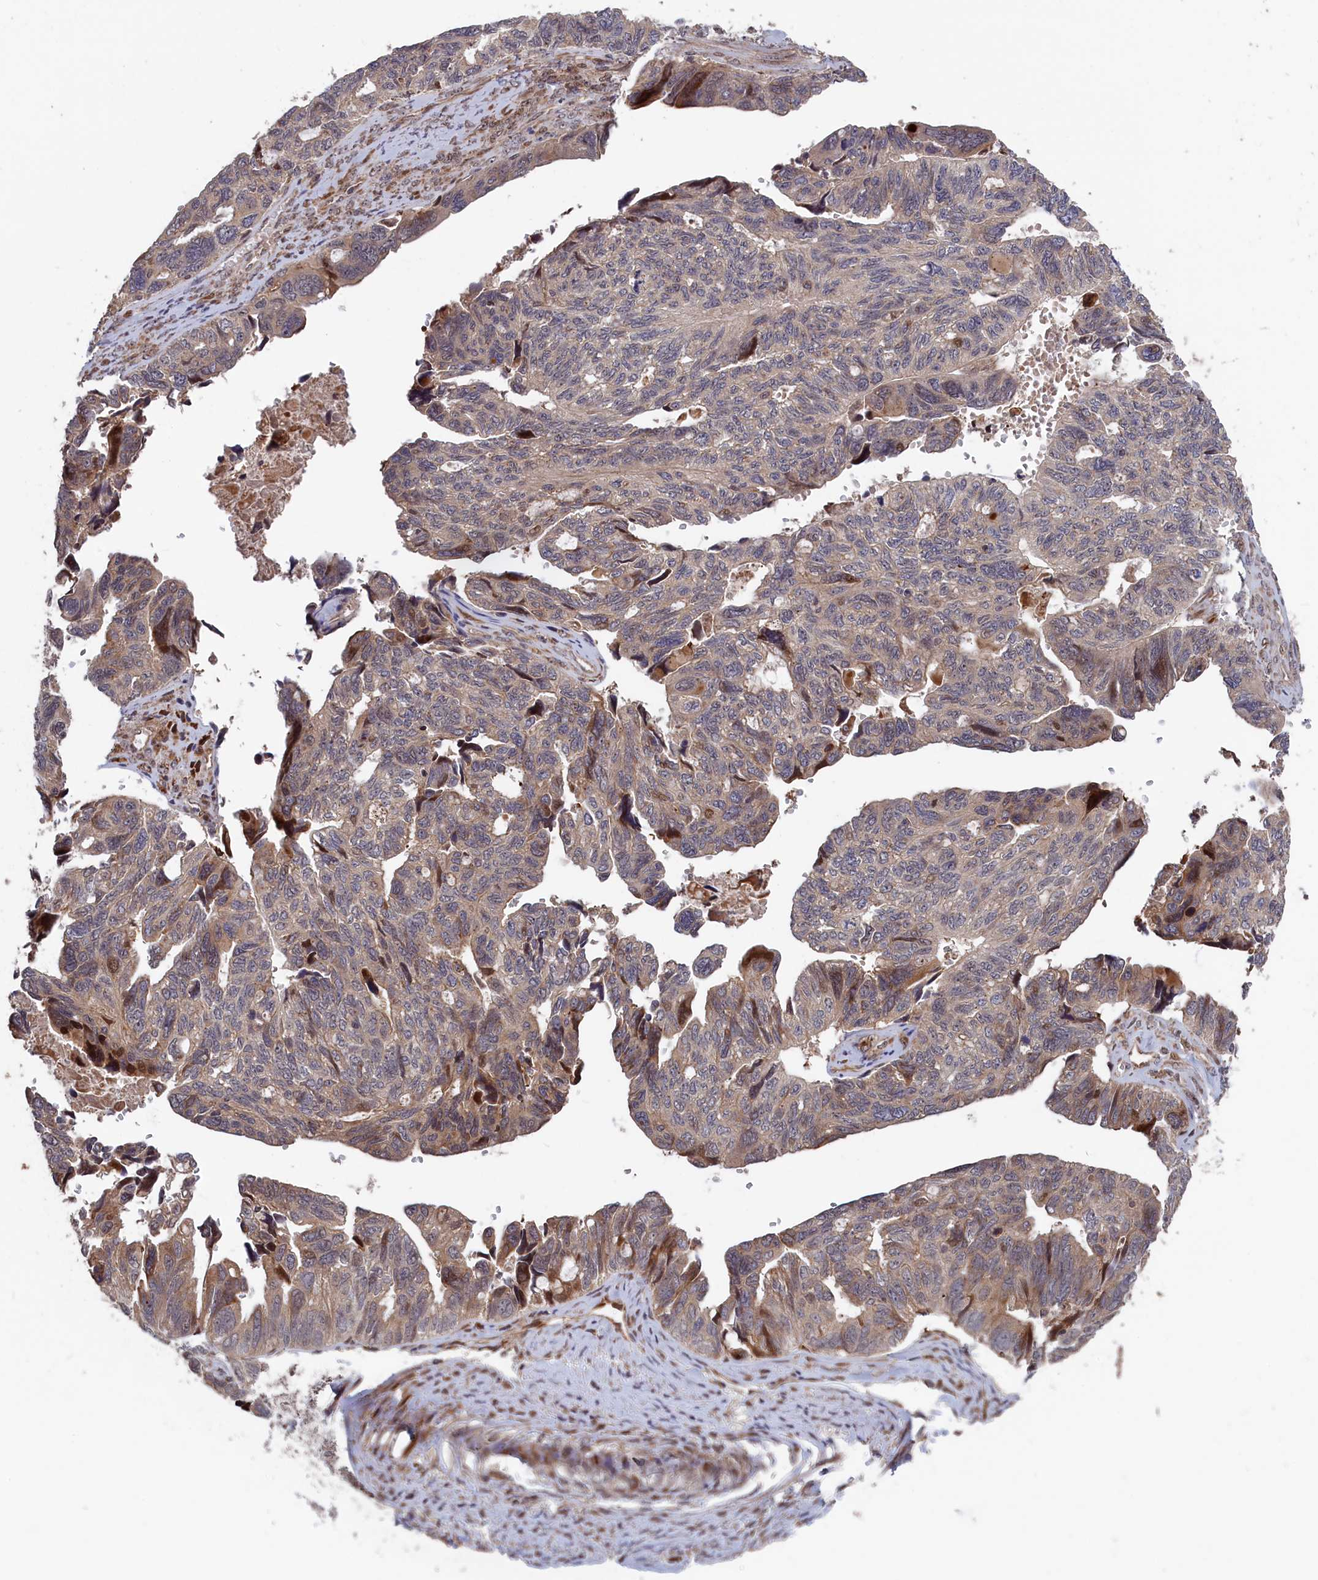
{"staining": {"intensity": "moderate", "quantity": "<25%", "location": "cytoplasmic/membranous,nuclear"}, "tissue": "ovarian cancer", "cell_type": "Tumor cells", "image_type": "cancer", "snomed": [{"axis": "morphology", "description": "Cystadenocarcinoma, serous, NOS"}, {"axis": "topography", "description": "Ovary"}], "caption": "A photomicrograph of ovarian cancer (serous cystadenocarcinoma) stained for a protein exhibits moderate cytoplasmic/membranous and nuclear brown staining in tumor cells.", "gene": "LSG1", "patient": {"sex": "female", "age": 79}}